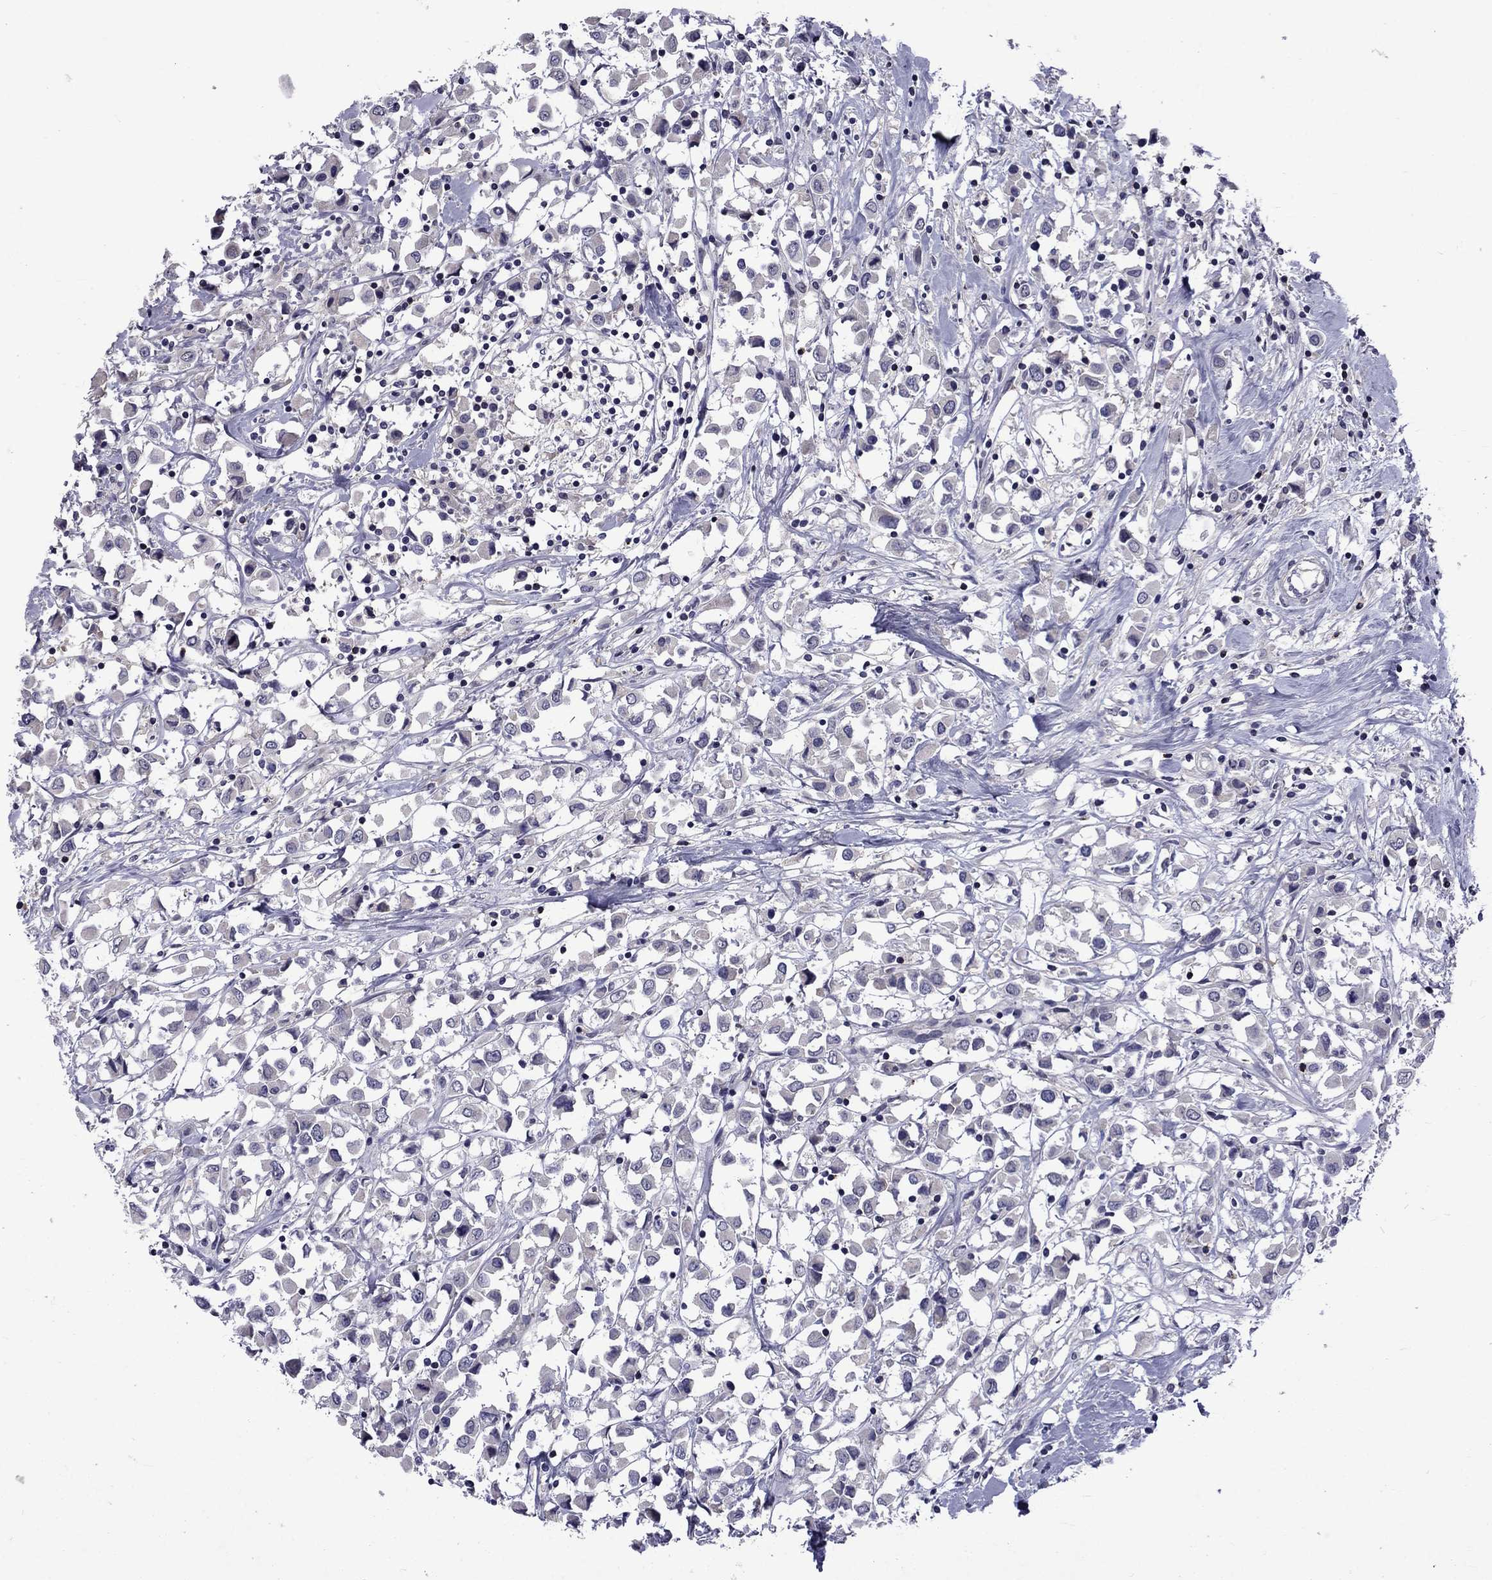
{"staining": {"intensity": "negative", "quantity": "none", "location": "none"}, "tissue": "breast cancer", "cell_type": "Tumor cells", "image_type": "cancer", "snomed": [{"axis": "morphology", "description": "Duct carcinoma"}, {"axis": "topography", "description": "Breast"}], "caption": "Immunohistochemistry (IHC) of breast infiltrating ductal carcinoma shows no positivity in tumor cells.", "gene": "SNTA1", "patient": {"sex": "female", "age": 61}}